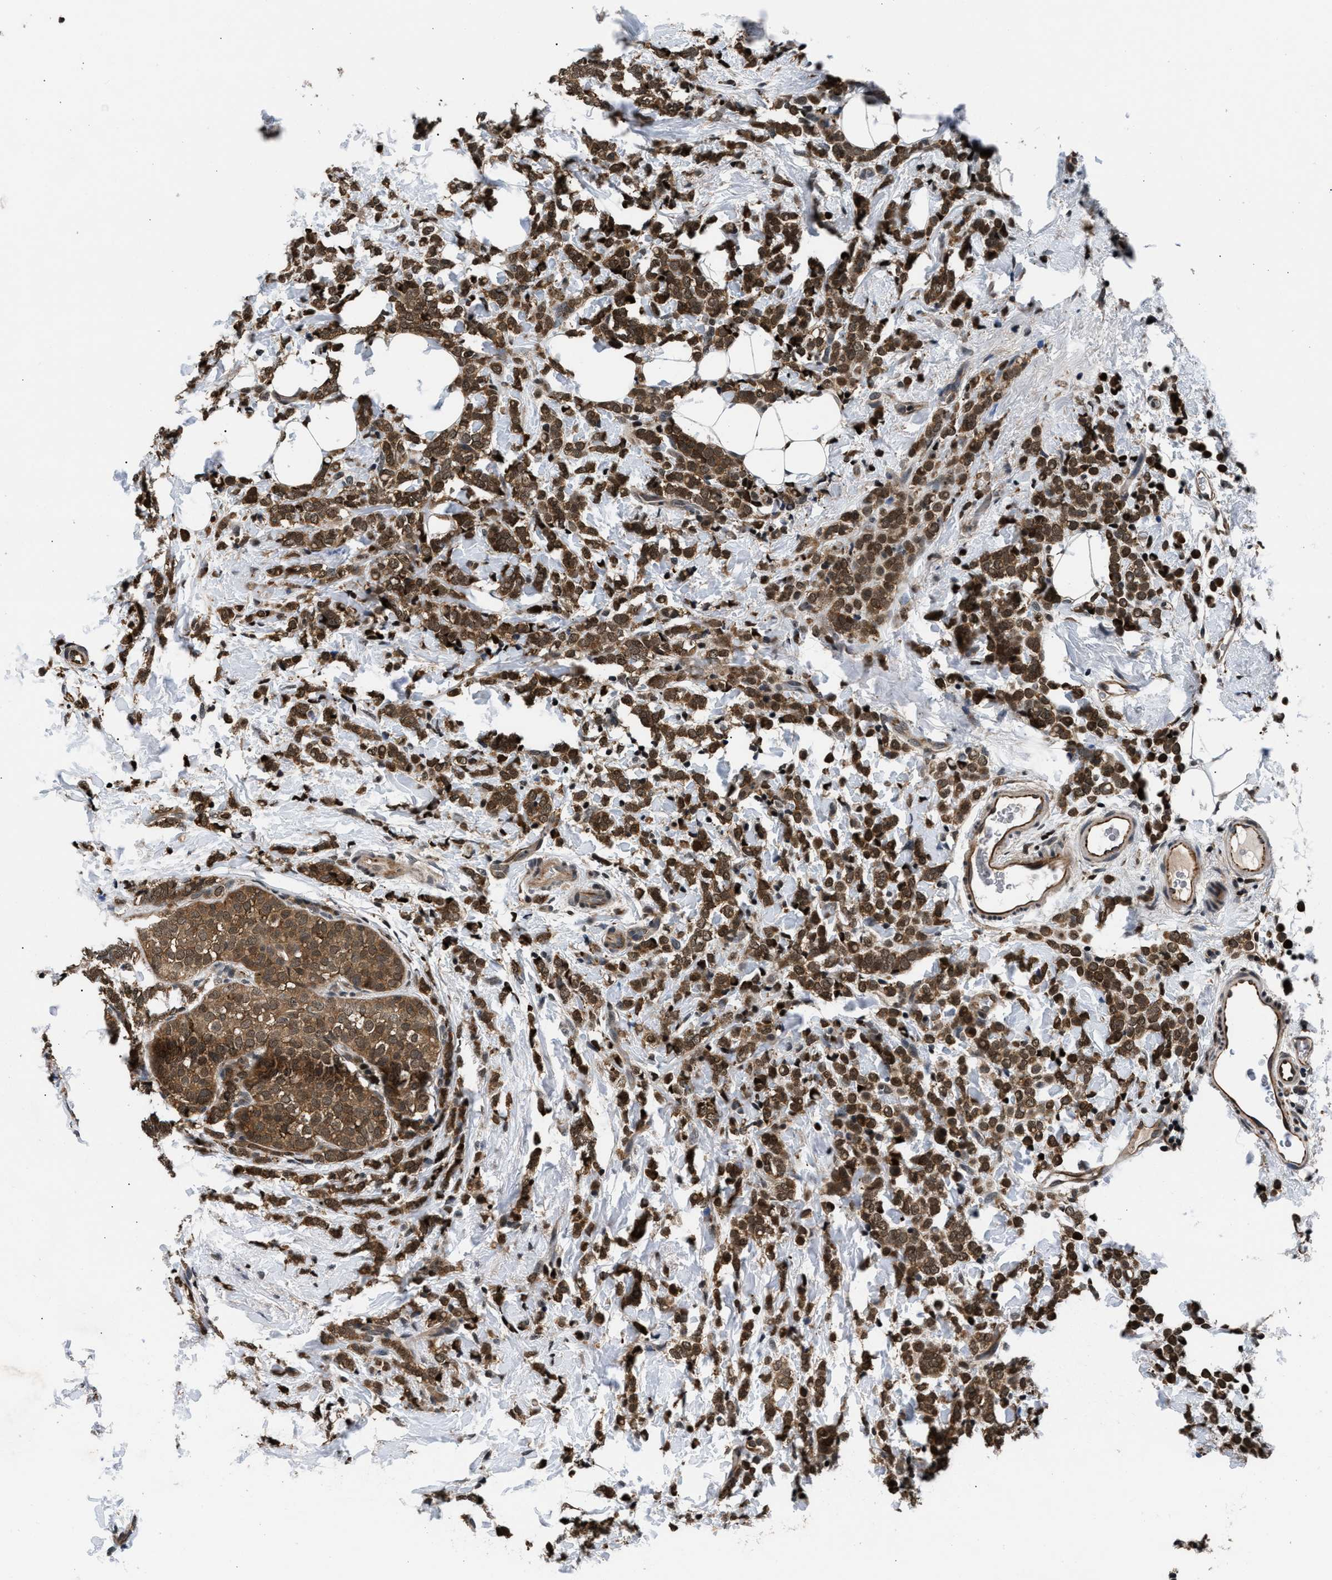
{"staining": {"intensity": "moderate", "quantity": ">75%", "location": "cytoplasmic/membranous"}, "tissue": "breast cancer", "cell_type": "Tumor cells", "image_type": "cancer", "snomed": [{"axis": "morphology", "description": "Lobular carcinoma"}, {"axis": "topography", "description": "Breast"}], "caption": "Breast cancer was stained to show a protein in brown. There is medium levels of moderate cytoplasmic/membranous positivity in approximately >75% of tumor cells.", "gene": "RBM33", "patient": {"sex": "female", "age": 50}}